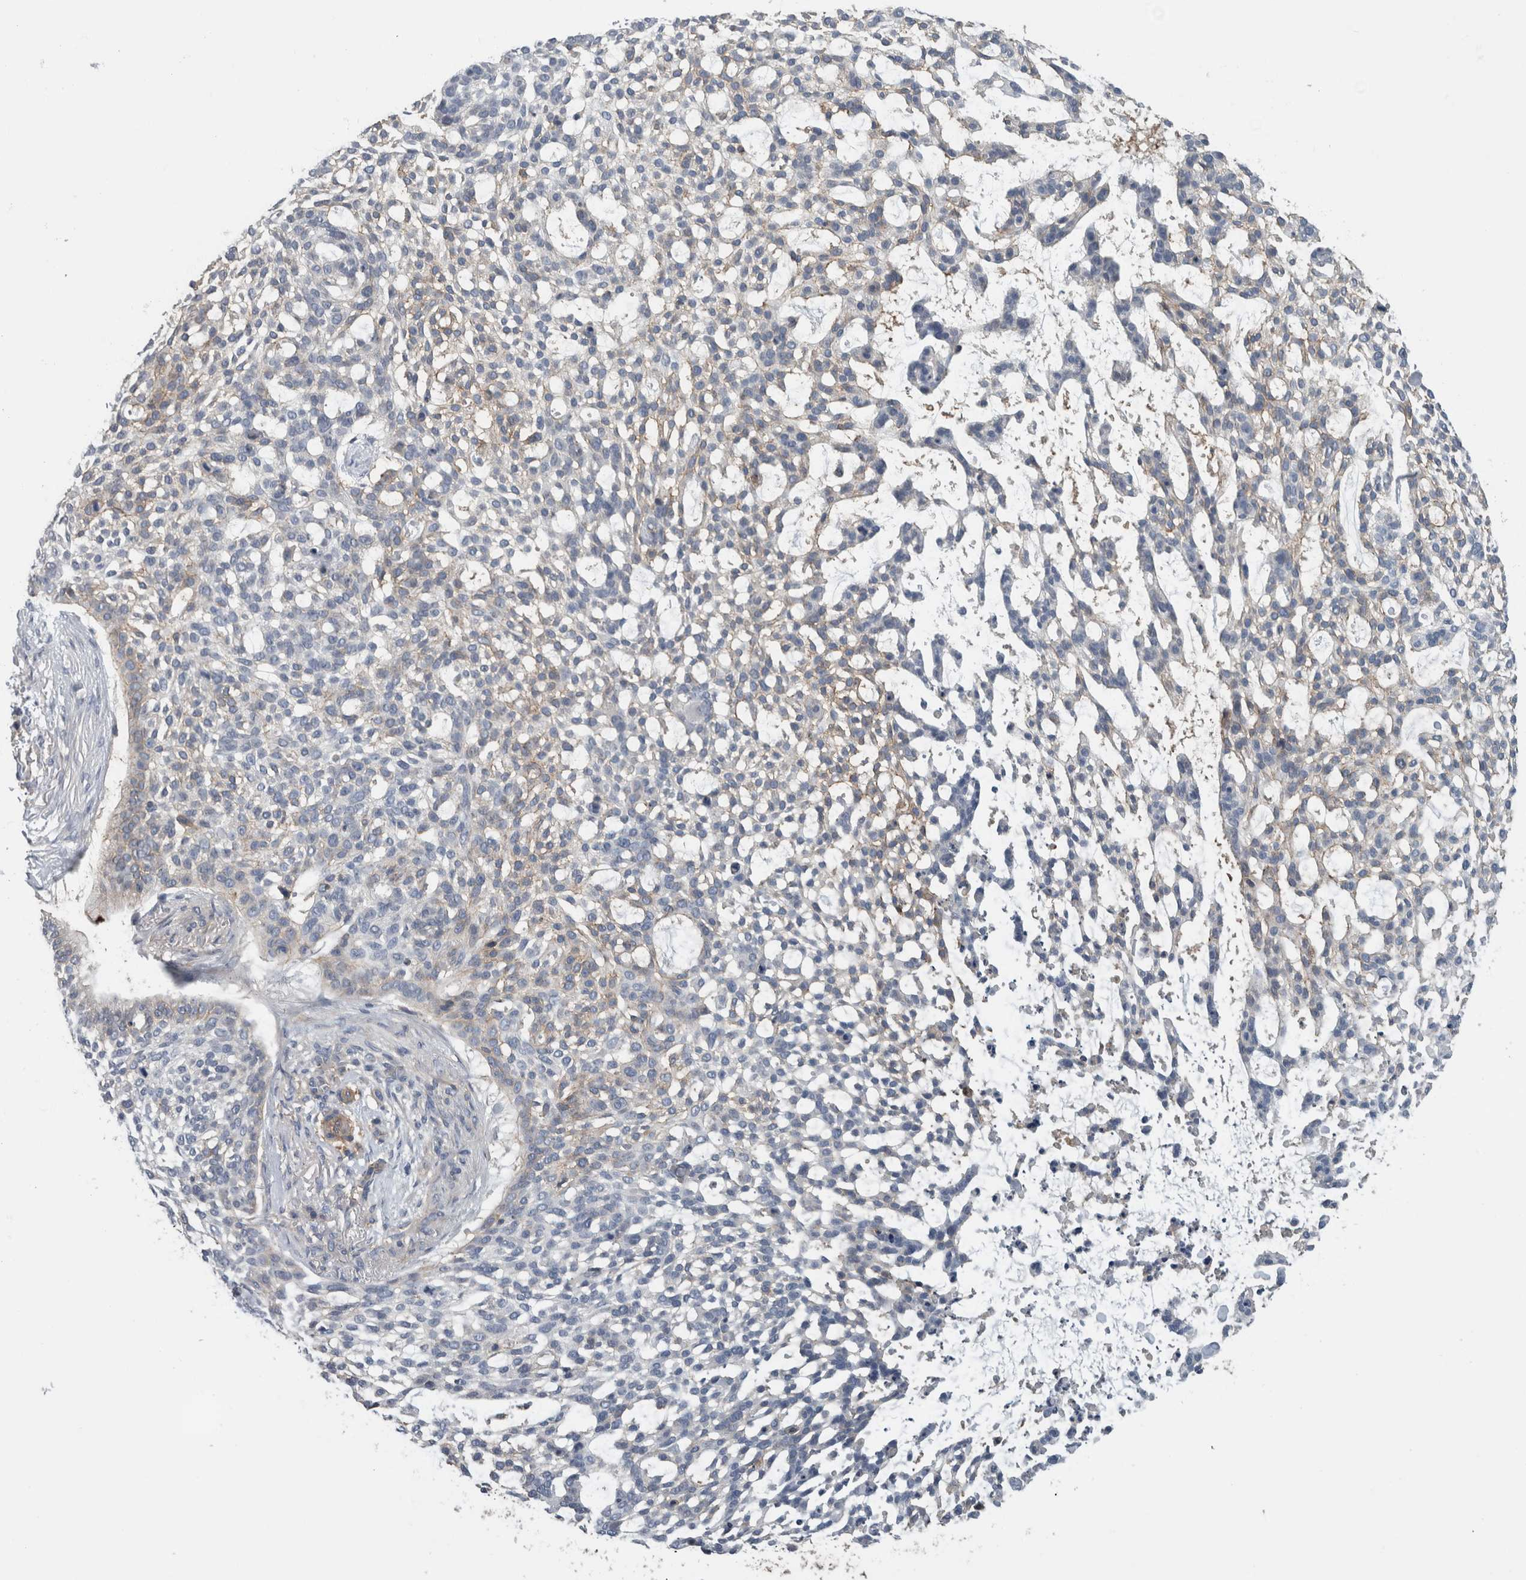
{"staining": {"intensity": "negative", "quantity": "none", "location": "none"}, "tissue": "skin cancer", "cell_type": "Tumor cells", "image_type": "cancer", "snomed": [{"axis": "morphology", "description": "Basal cell carcinoma"}, {"axis": "topography", "description": "Skin"}], "caption": "This is a photomicrograph of IHC staining of skin cancer, which shows no positivity in tumor cells. (Immunohistochemistry, brightfield microscopy, high magnification).", "gene": "CD59", "patient": {"sex": "female", "age": 64}}